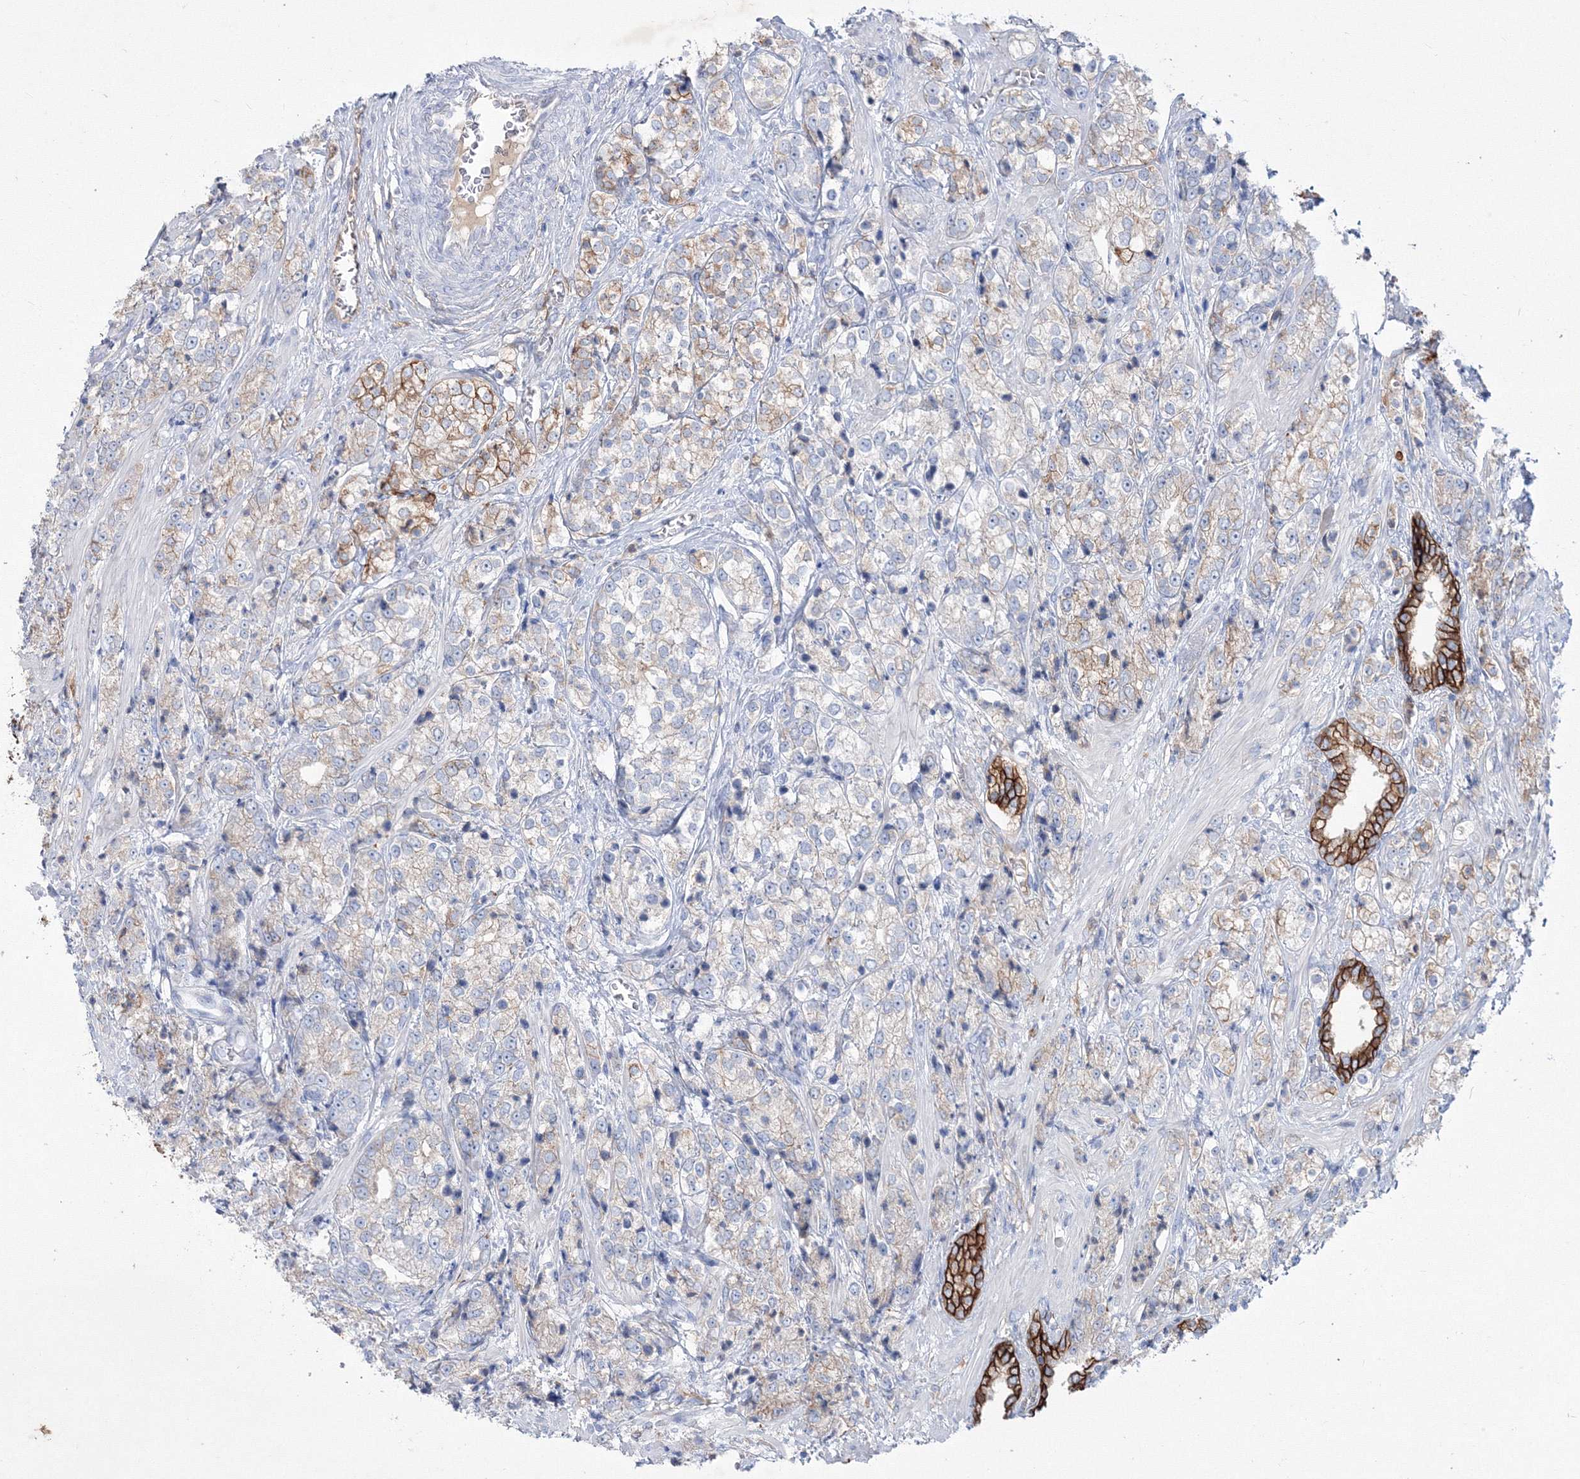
{"staining": {"intensity": "strong", "quantity": ">75%", "location": "cytoplasmic/membranous"}, "tissue": "prostate cancer", "cell_type": "Tumor cells", "image_type": "cancer", "snomed": [{"axis": "morphology", "description": "Adenocarcinoma, High grade"}, {"axis": "topography", "description": "Prostate"}], "caption": "Human prostate high-grade adenocarcinoma stained with a protein marker exhibits strong staining in tumor cells.", "gene": "TMEM139", "patient": {"sex": "male", "age": 69}}